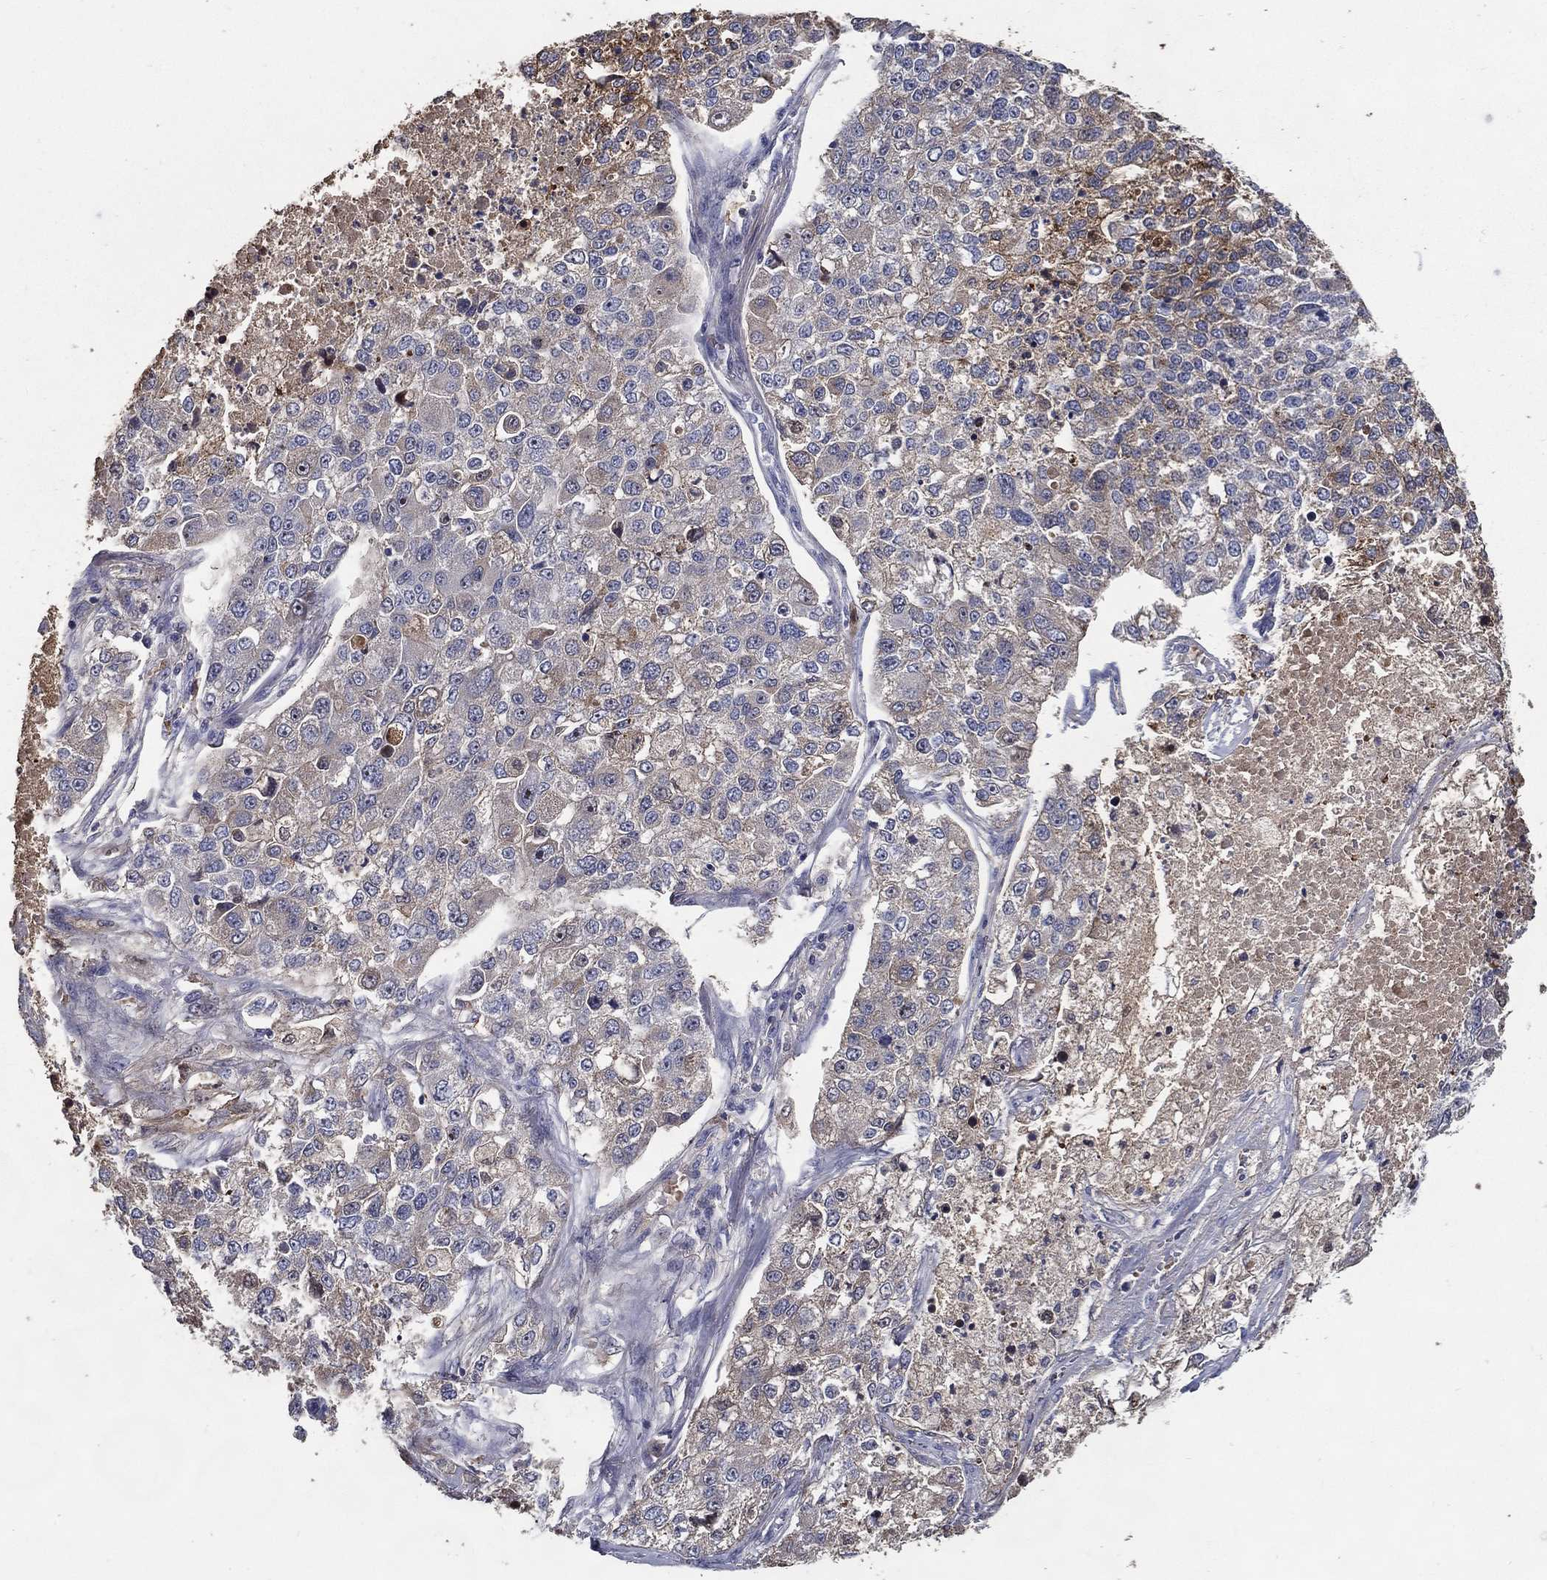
{"staining": {"intensity": "weak", "quantity": "<25%", "location": "cytoplasmic/membranous"}, "tissue": "lung cancer", "cell_type": "Tumor cells", "image_type": "cancer", "snomed": [{"axis": "morphology", "description": "Adenocarcinoma, NOS"}, {"axis": "topography", "description": "Lung"}], "caption": "This is an IHC image of lung cancer (adenocarcinoma). There is no positivity in tumor cells.", "gene": "EFNA1", "patient": {"sex": "male", "age": 49}}